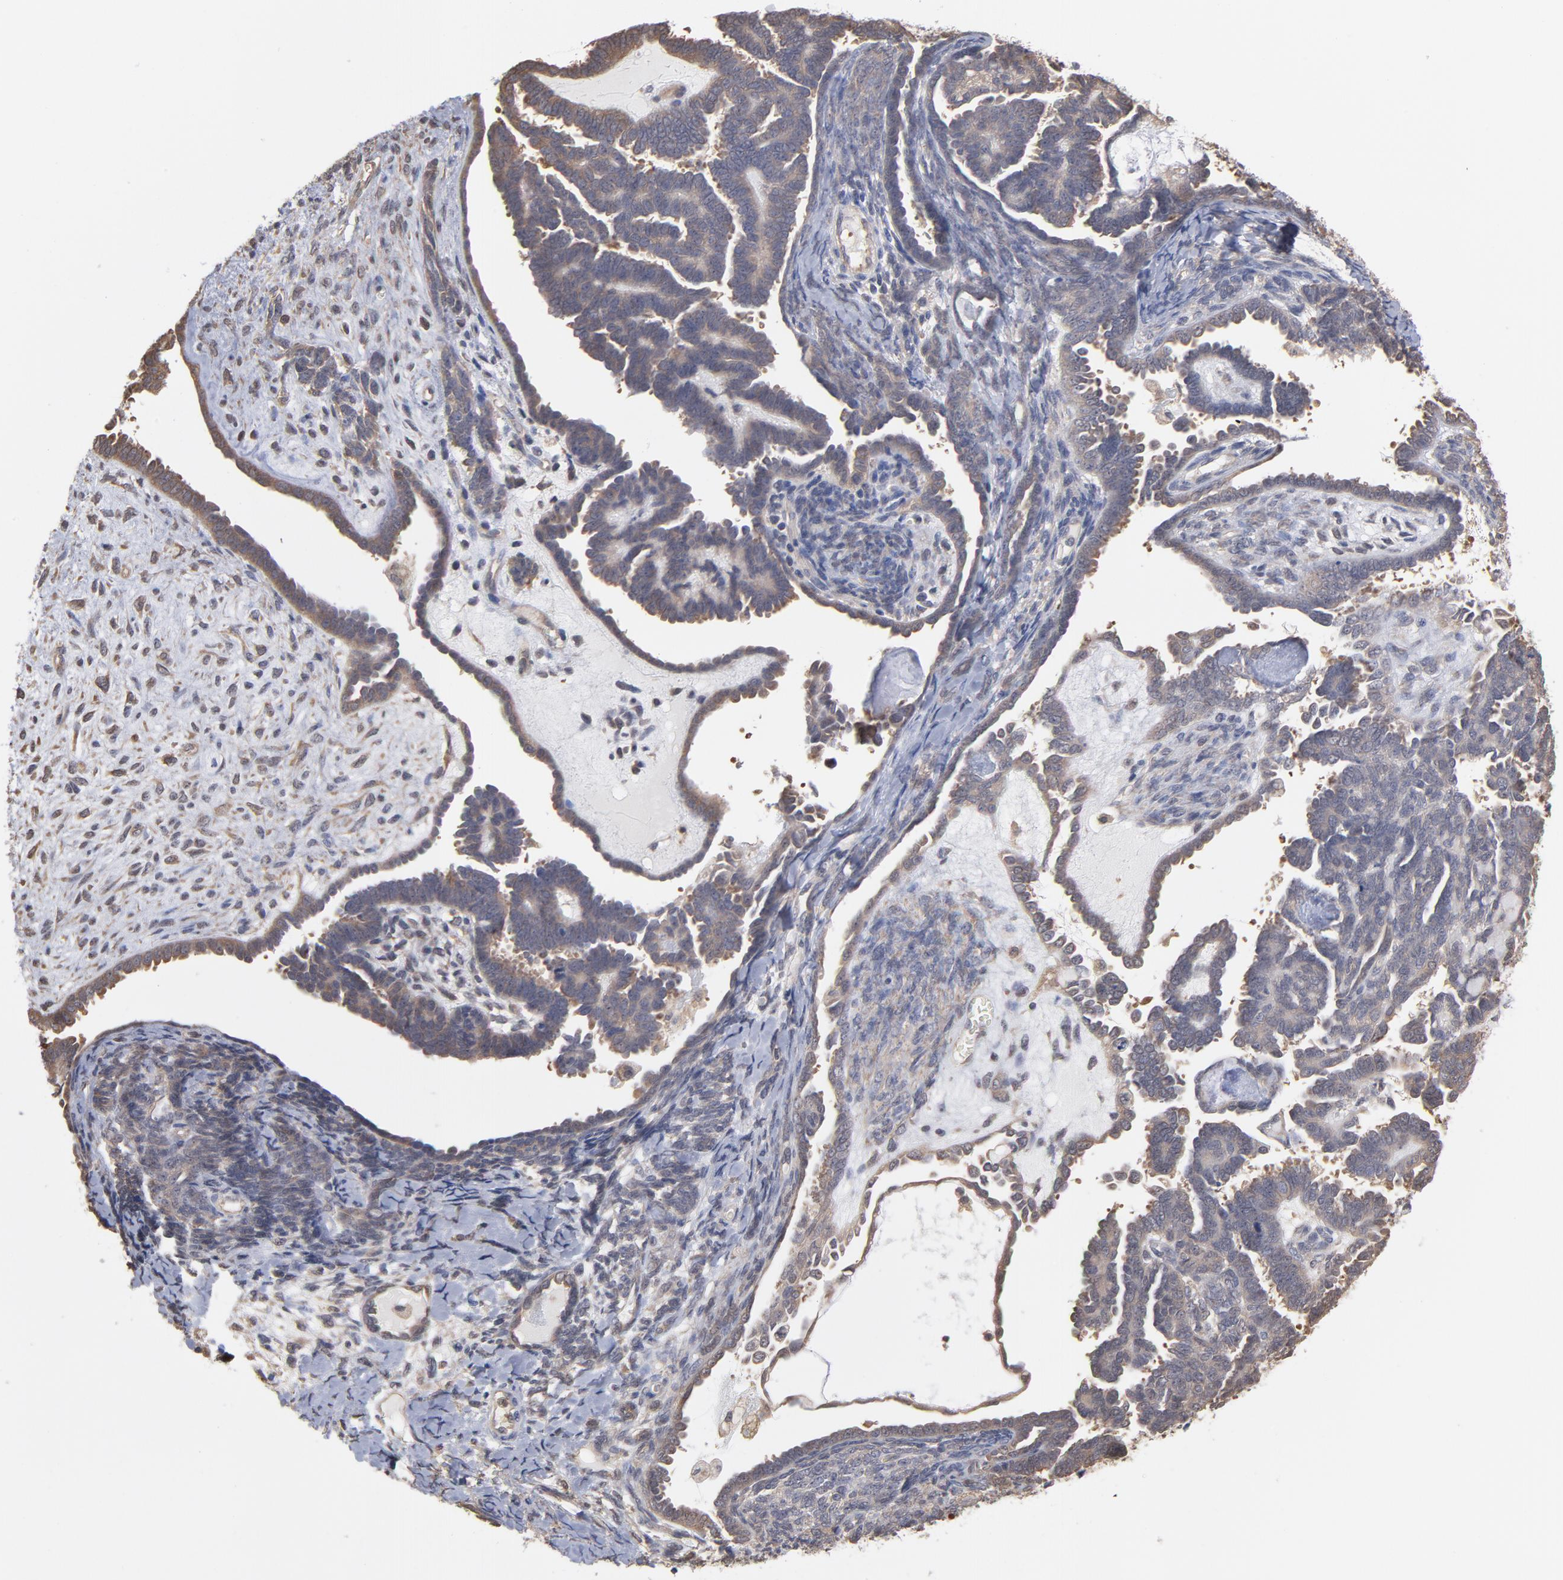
{"staining": {"intensity": "moderate", "quantity": "25%-75%", "location": "cytoplasmic/membranous"}, "tissue": "endometrial cancer", "cell_type": "Tumor cells", "image_type": "cancer", "snomed": [{"axis": "morphology", "description": "Neoplasm, malignant, NOS"}, {"axis": "topography", "description": "Endometrium"}], "caption": "A brown stain highlights moderate cytoplasmic/membranous positivity of a protein in endometrial malignant neoplasm tumor cells. (IHC, brightfield microscopy, high magnification).", "gene": "MAP2K2", "patient": {"sex": "female", "age": 74}}